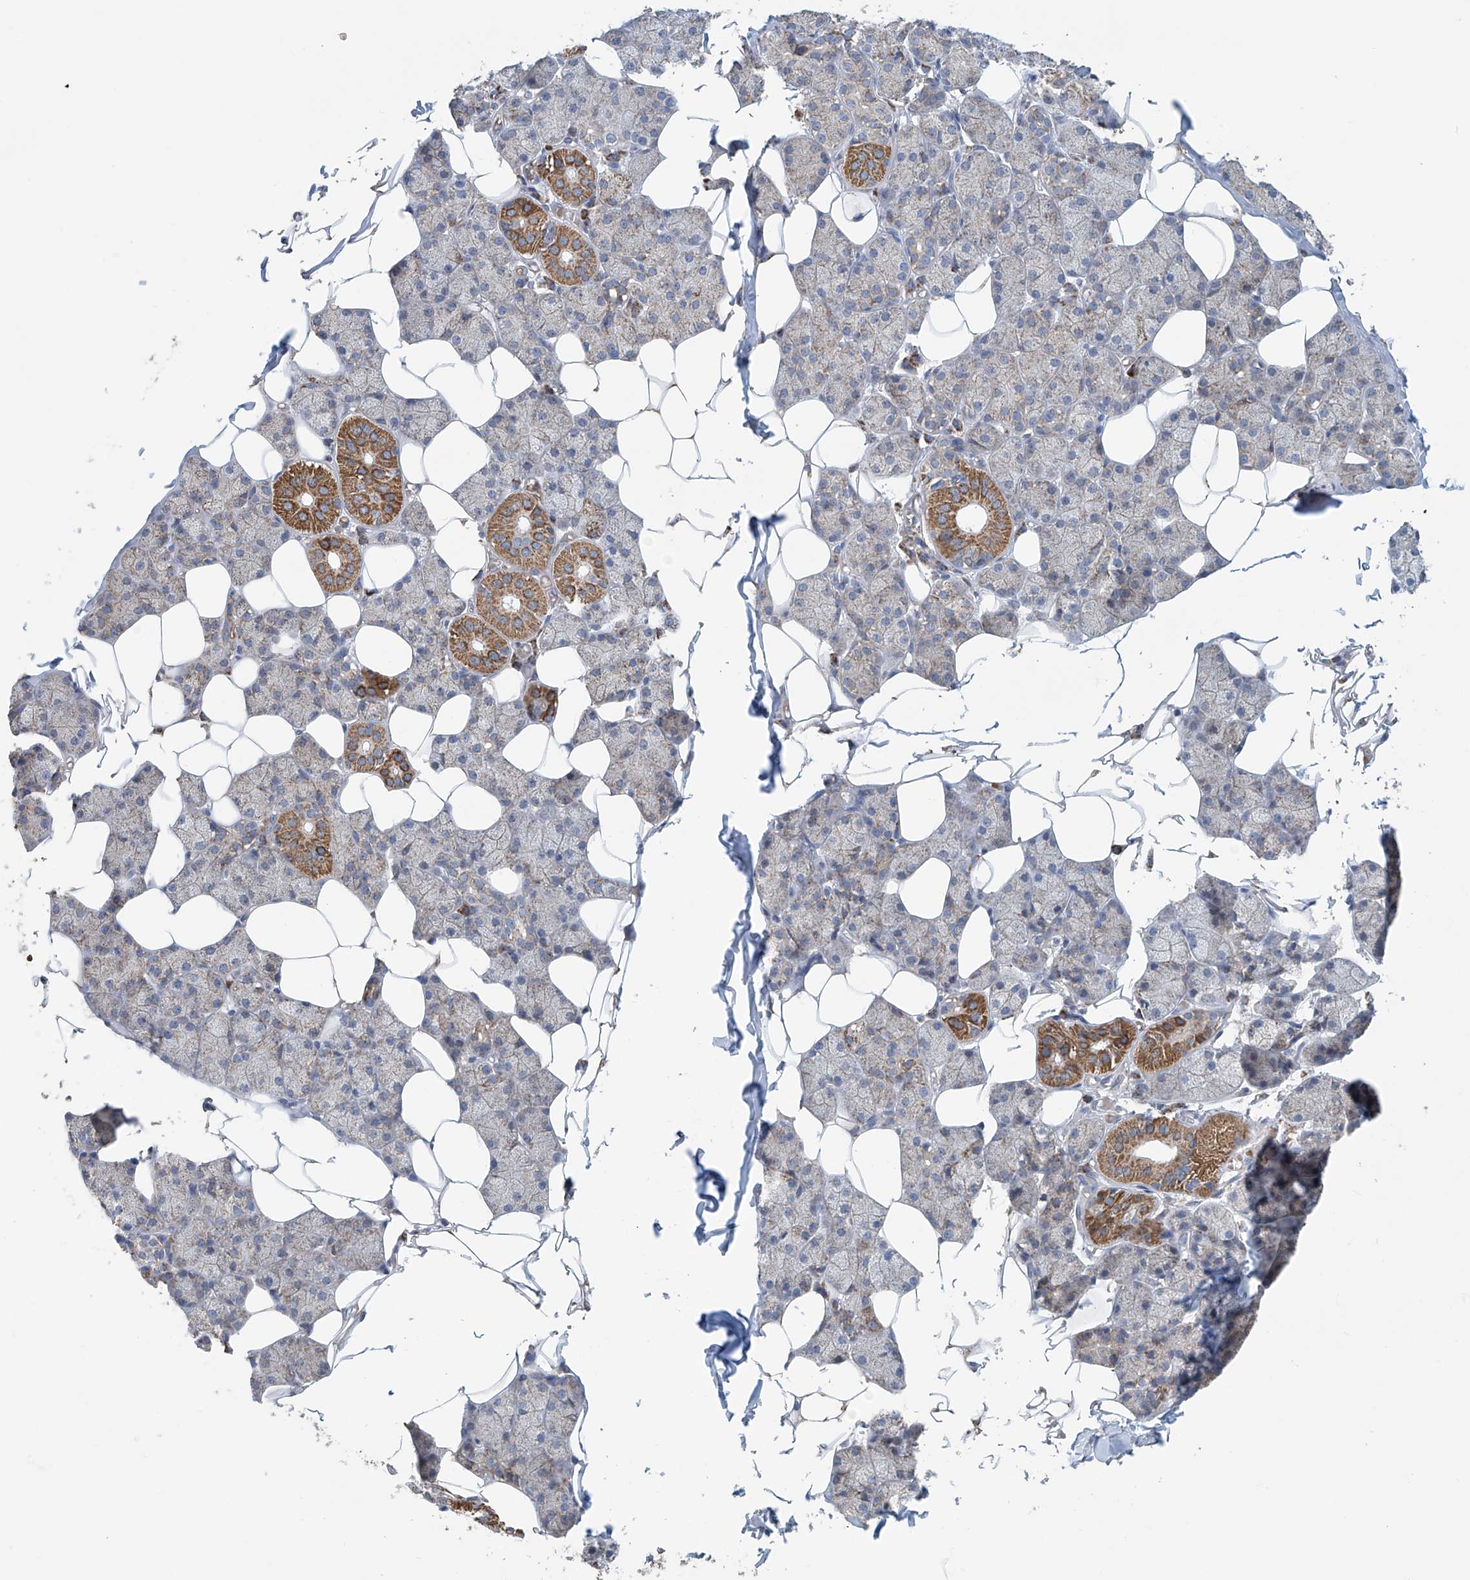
{"staining": {"intensity": "moderate", "quantity": "25%-75%", "location": "cytoplasmic/membranous"}, "tissue": "salivary gland", "cell_type": "Glandular cells", "image_type": "normal", "snomed": [{"axis": "morphology", "description": "Normal tissue, NOS"}, {"axis": "topography", "description": "Salivary gland"}], "caption": "Moderate cytoplasmic/membranous protein expression is identified in approximately 25%-75% of glandular cells in salivary gland. (DAB (3,3'-diaminobenzidine) IHC with brightfield microscopy, high magnification).", "gene": "COMMD1", "patient": {"sex": "female", "age": 33}}